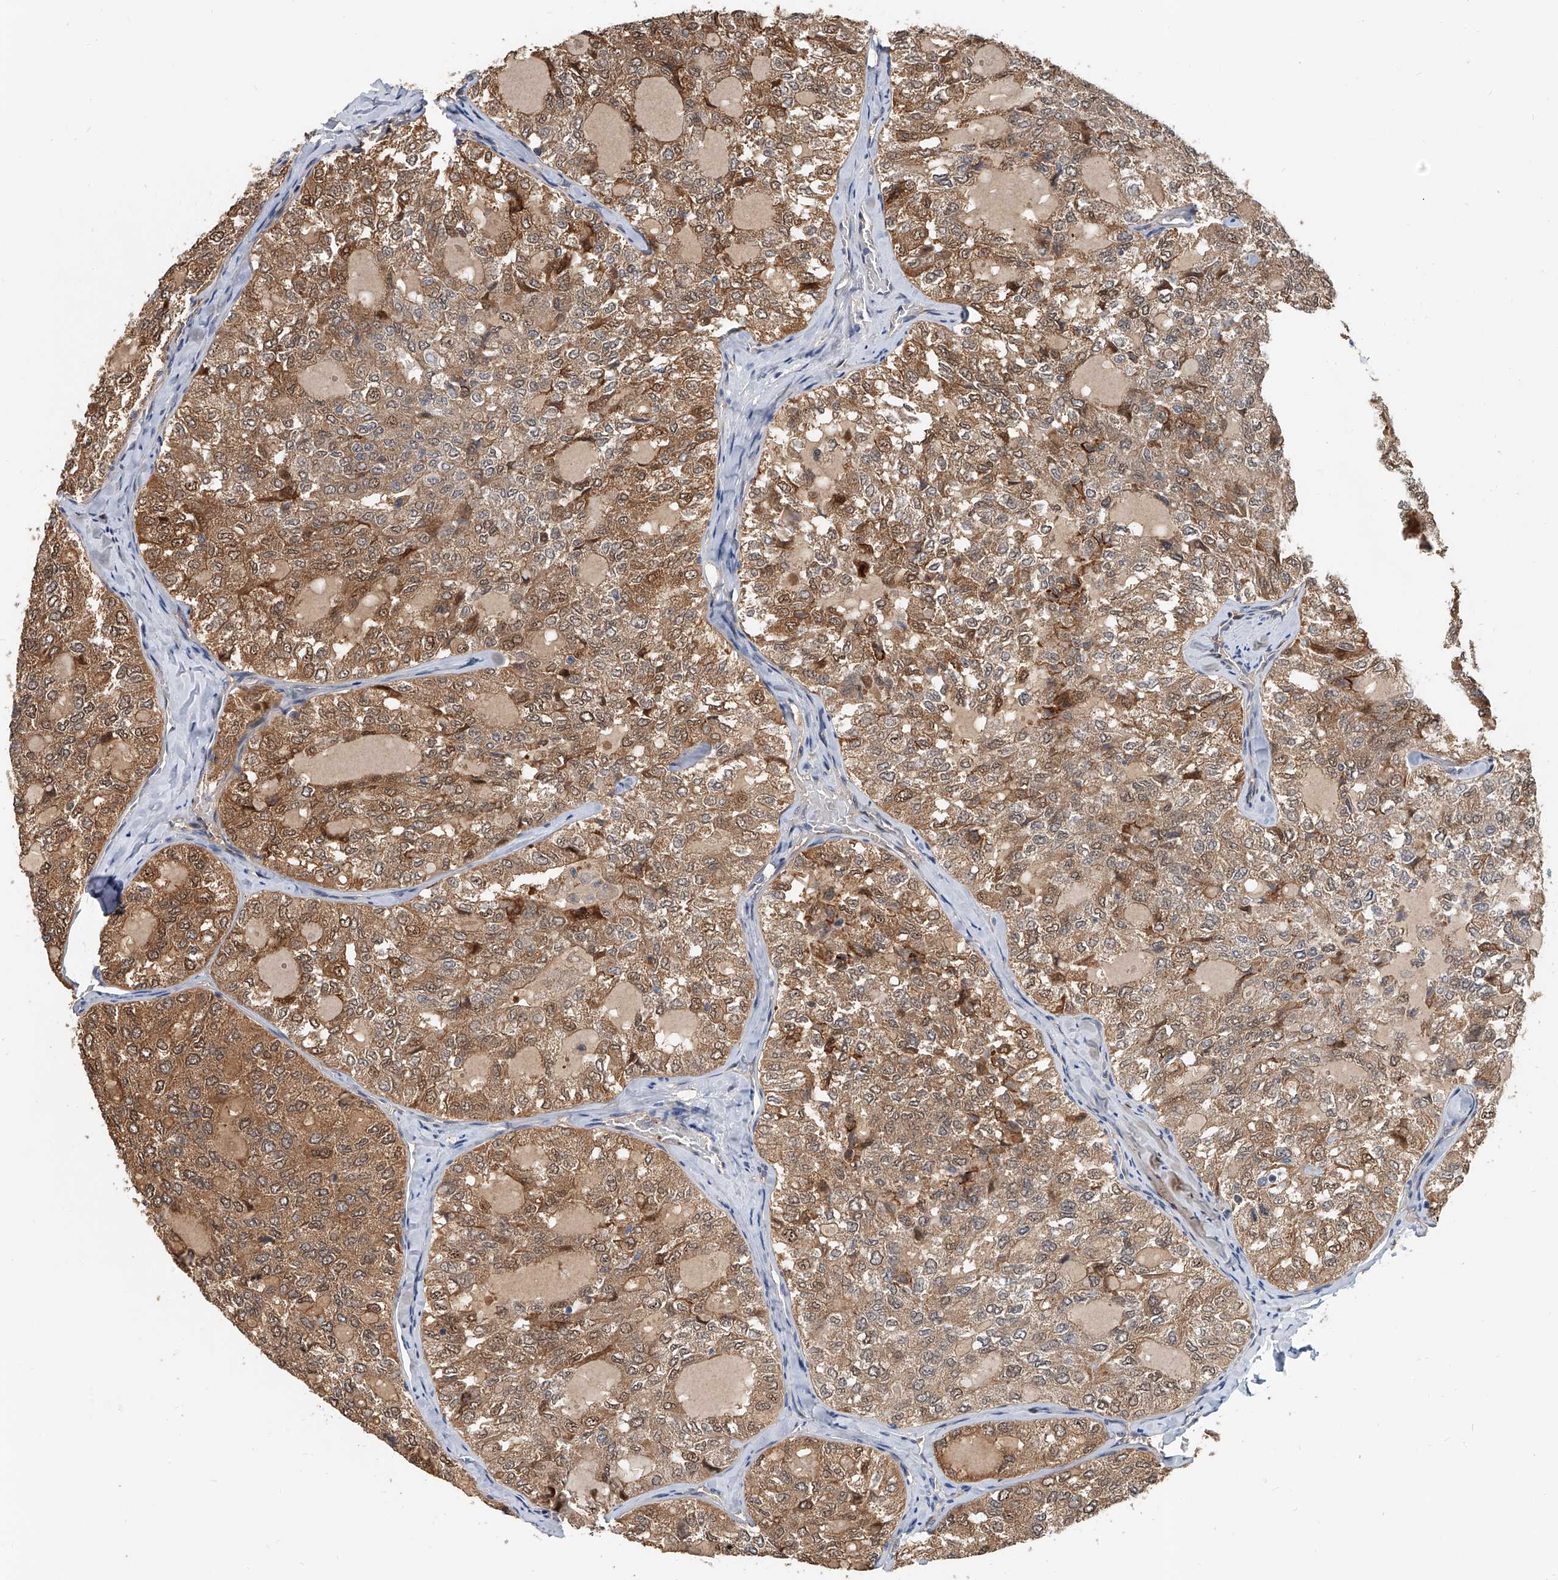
{"staining": {"intensity": "moderate", "quantity": ">75%", "location": "cytoplasmic/membranous,nuclear"}, "tissue": "thyroid cancer", "cell_type": "Tumor cells", "image_type": "cancer", "snomed": [{"axis": "morphology", "description": "Follicular adenoma carcinoma, NOS"}, {"axis": "topography", "description": "Thyroid gland"}], "caption": "Approximately >75% of tumor cells in thyroid cancer exhibit moderate cytoplasmic/membranous and nuclear protein staining as visualized by brown immunohistochemical staining.", "gene": "CD200", "patient": {"sex": "male", "age": 75}}